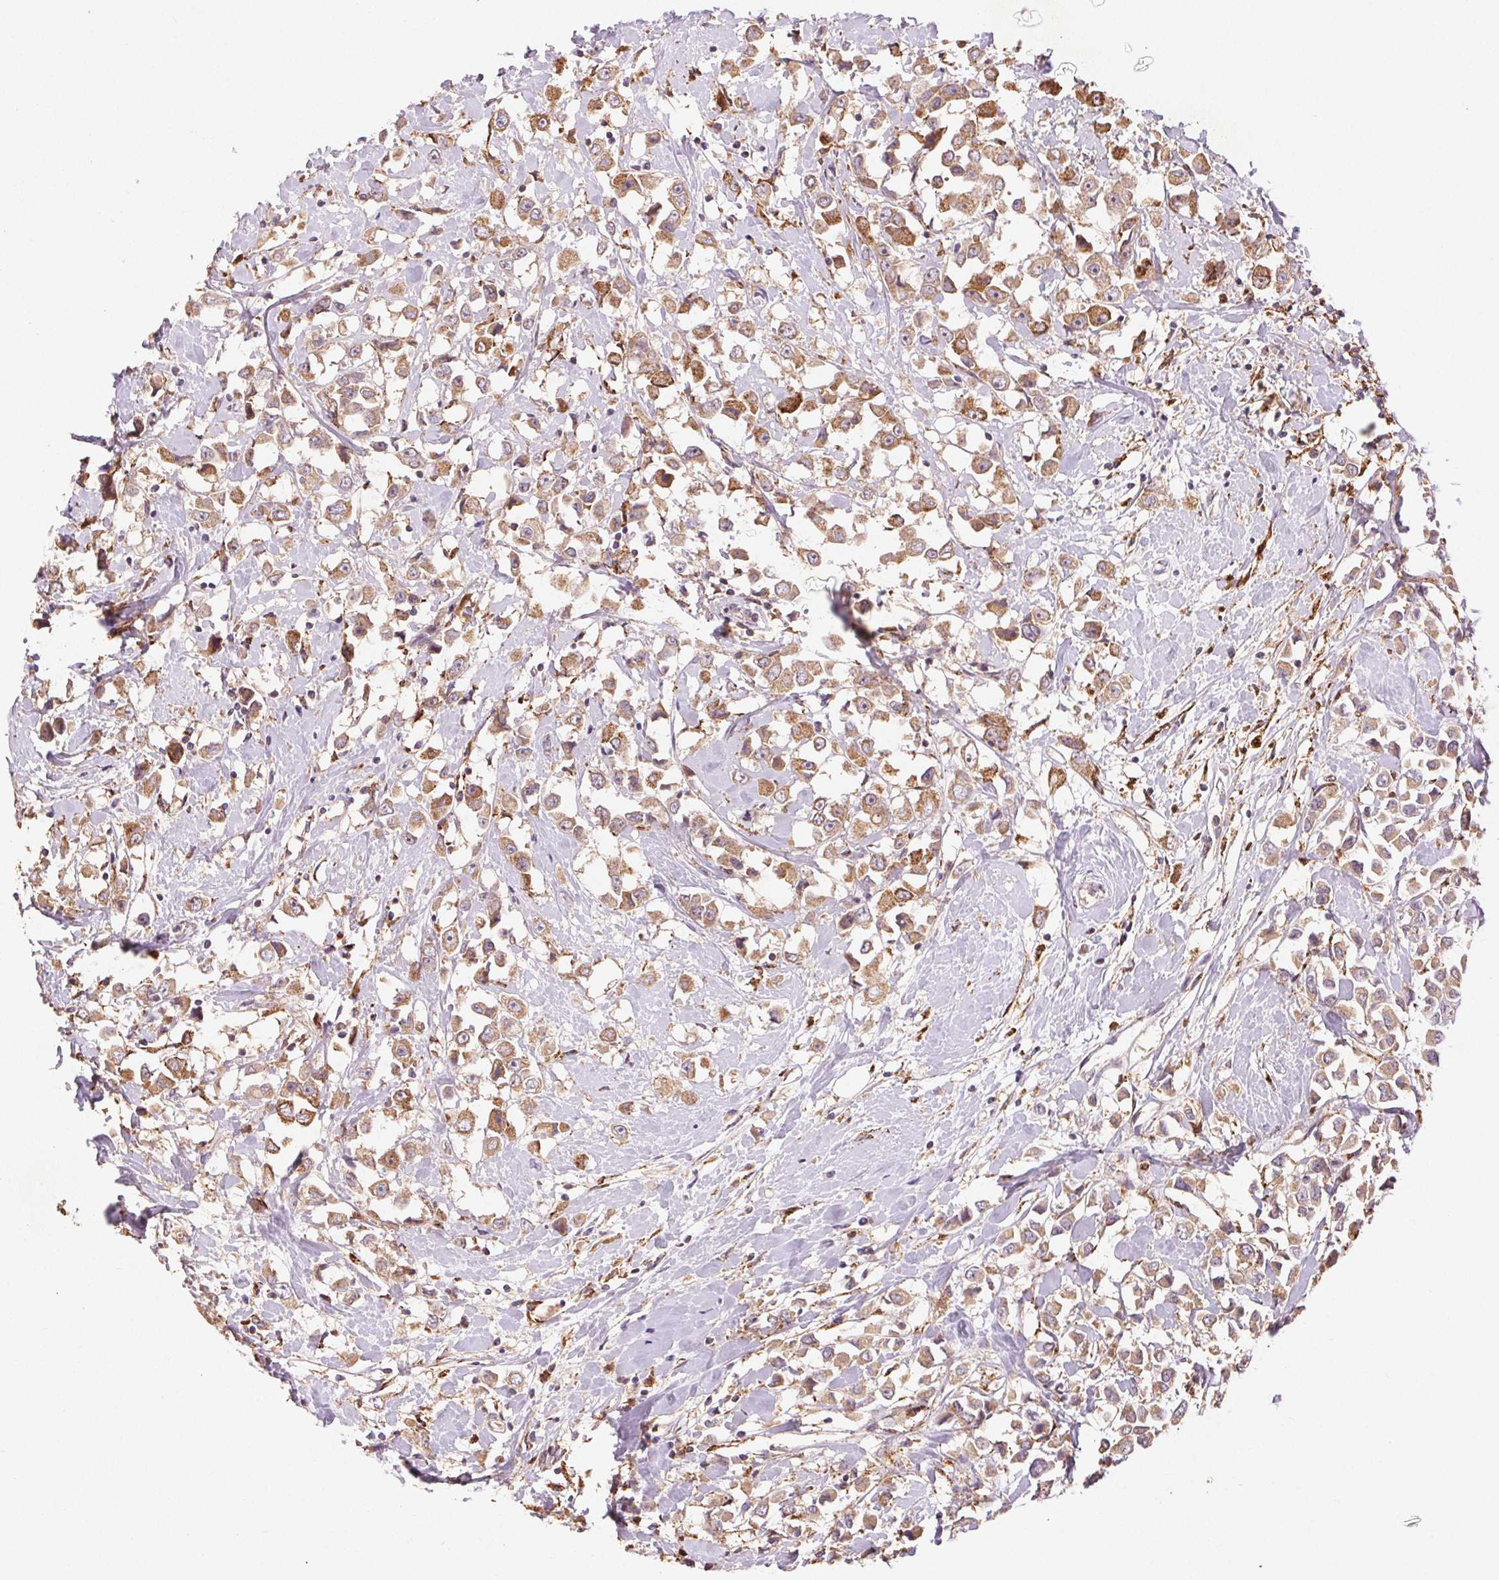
{"staining": {"intensity": "moderate", "quantity": ">75%", "location": "cytoplasmic/membranous"}, "tissue": "breast cancer", "cell_type": "Tumor cells", "image_type": "cancer", "snomed": [{"axis": "morphology", "description": "Duct carcinoma"}, {"axis": "topography", "description": "Breast"}], "caption": "A histopathology image of invasive ductal carcinoma (breast) stained for a protein displays moderate cytoplasmic/membranous brown staining in tumor cells.", "gene": "FNBP1L", "patient": {"sex": "female", "age": 61}}